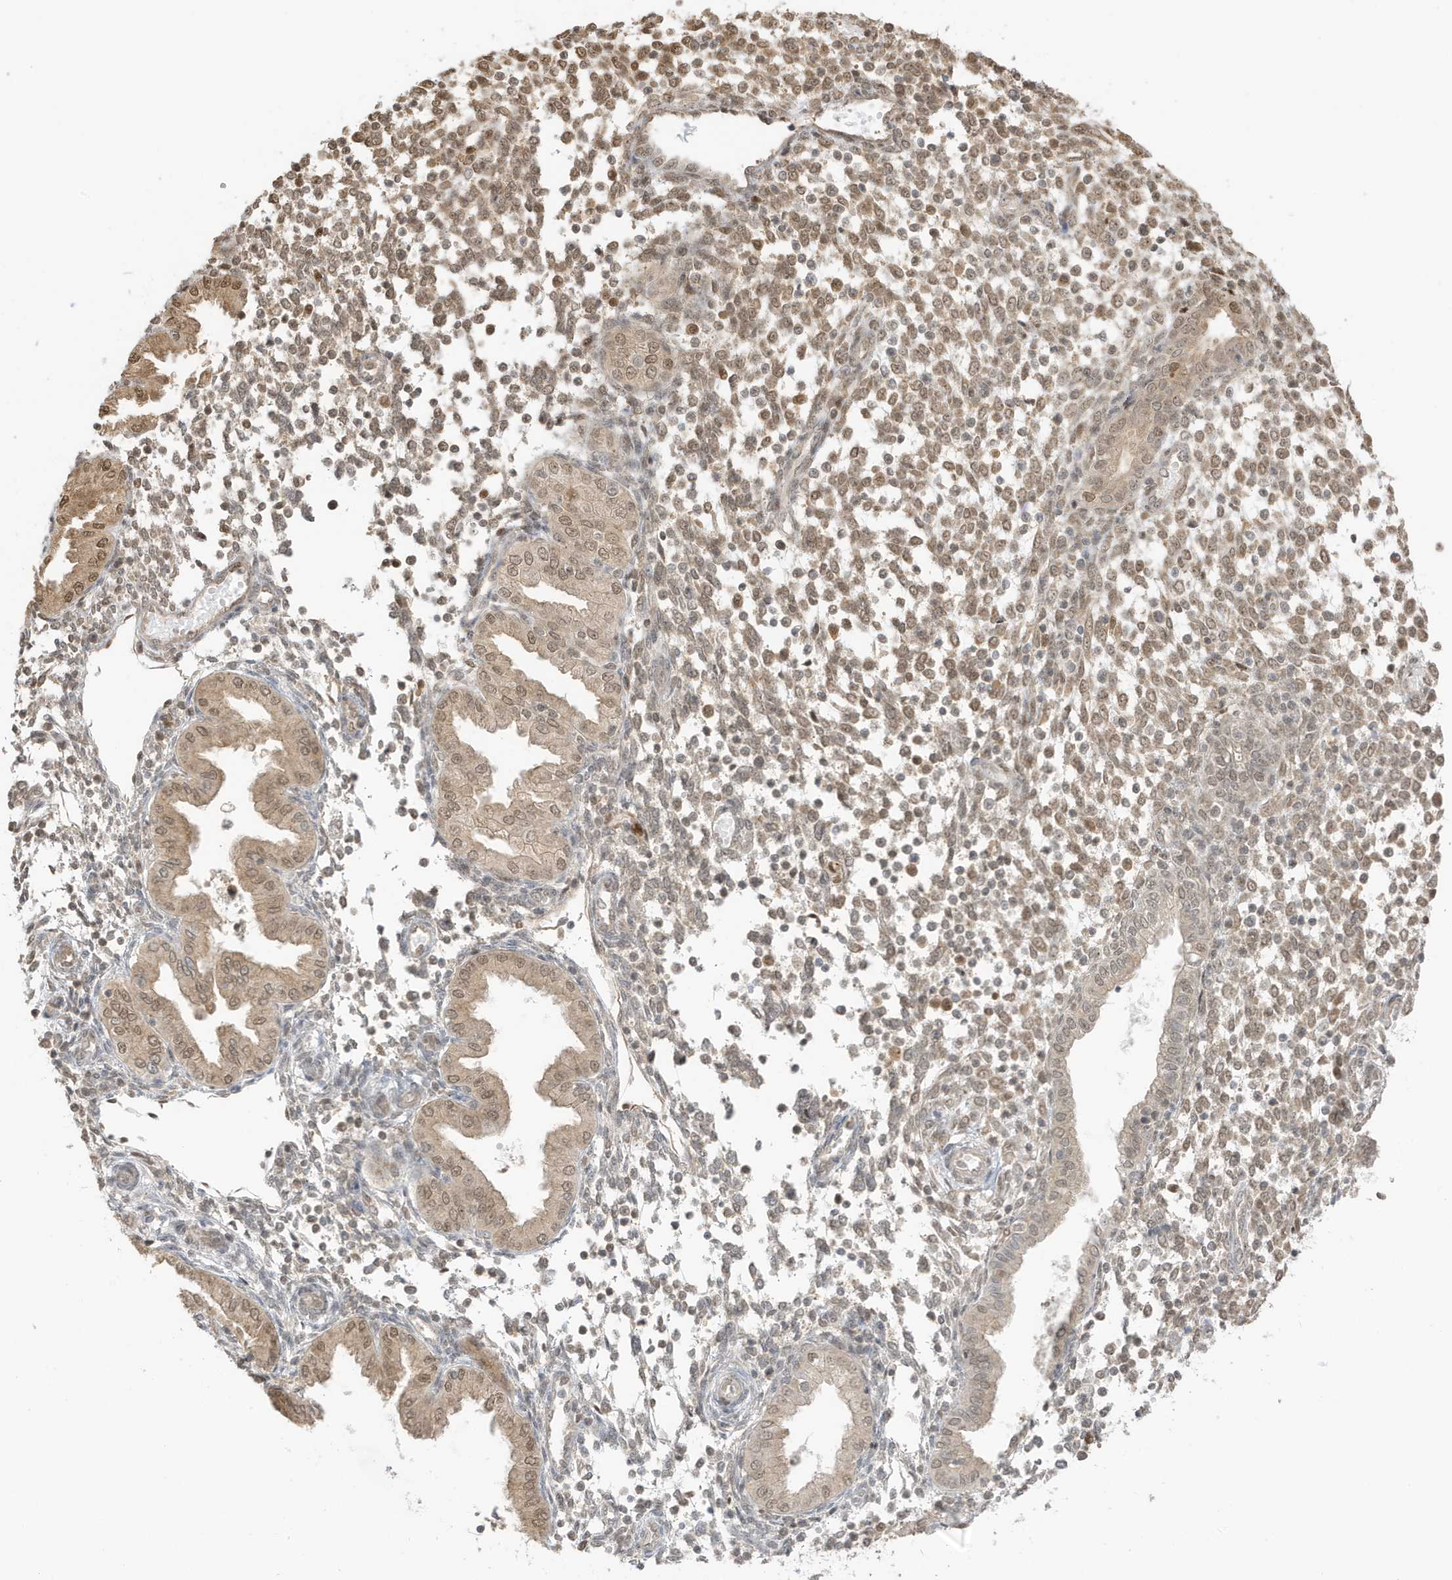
{"staining": {"intensity": "moderate", "quantity": "25%-75%", "location": "nuclear"}, "tissue": "endometrium", "cell_type": "Cells in endometrial stroma", "image_type": "normal", "snomed": [{"axis": "morphology", "description": "Normal tissue, NOS"}, {"axis": "topography", "description": "Endometrium"}], "caption": "Moderate nuclear protein expression is seen in about 25%-75% of cells in endometrial stroma in endometrium.", "gene": "ZBTB41", "patient": {"sex": "female", "age": 53}}